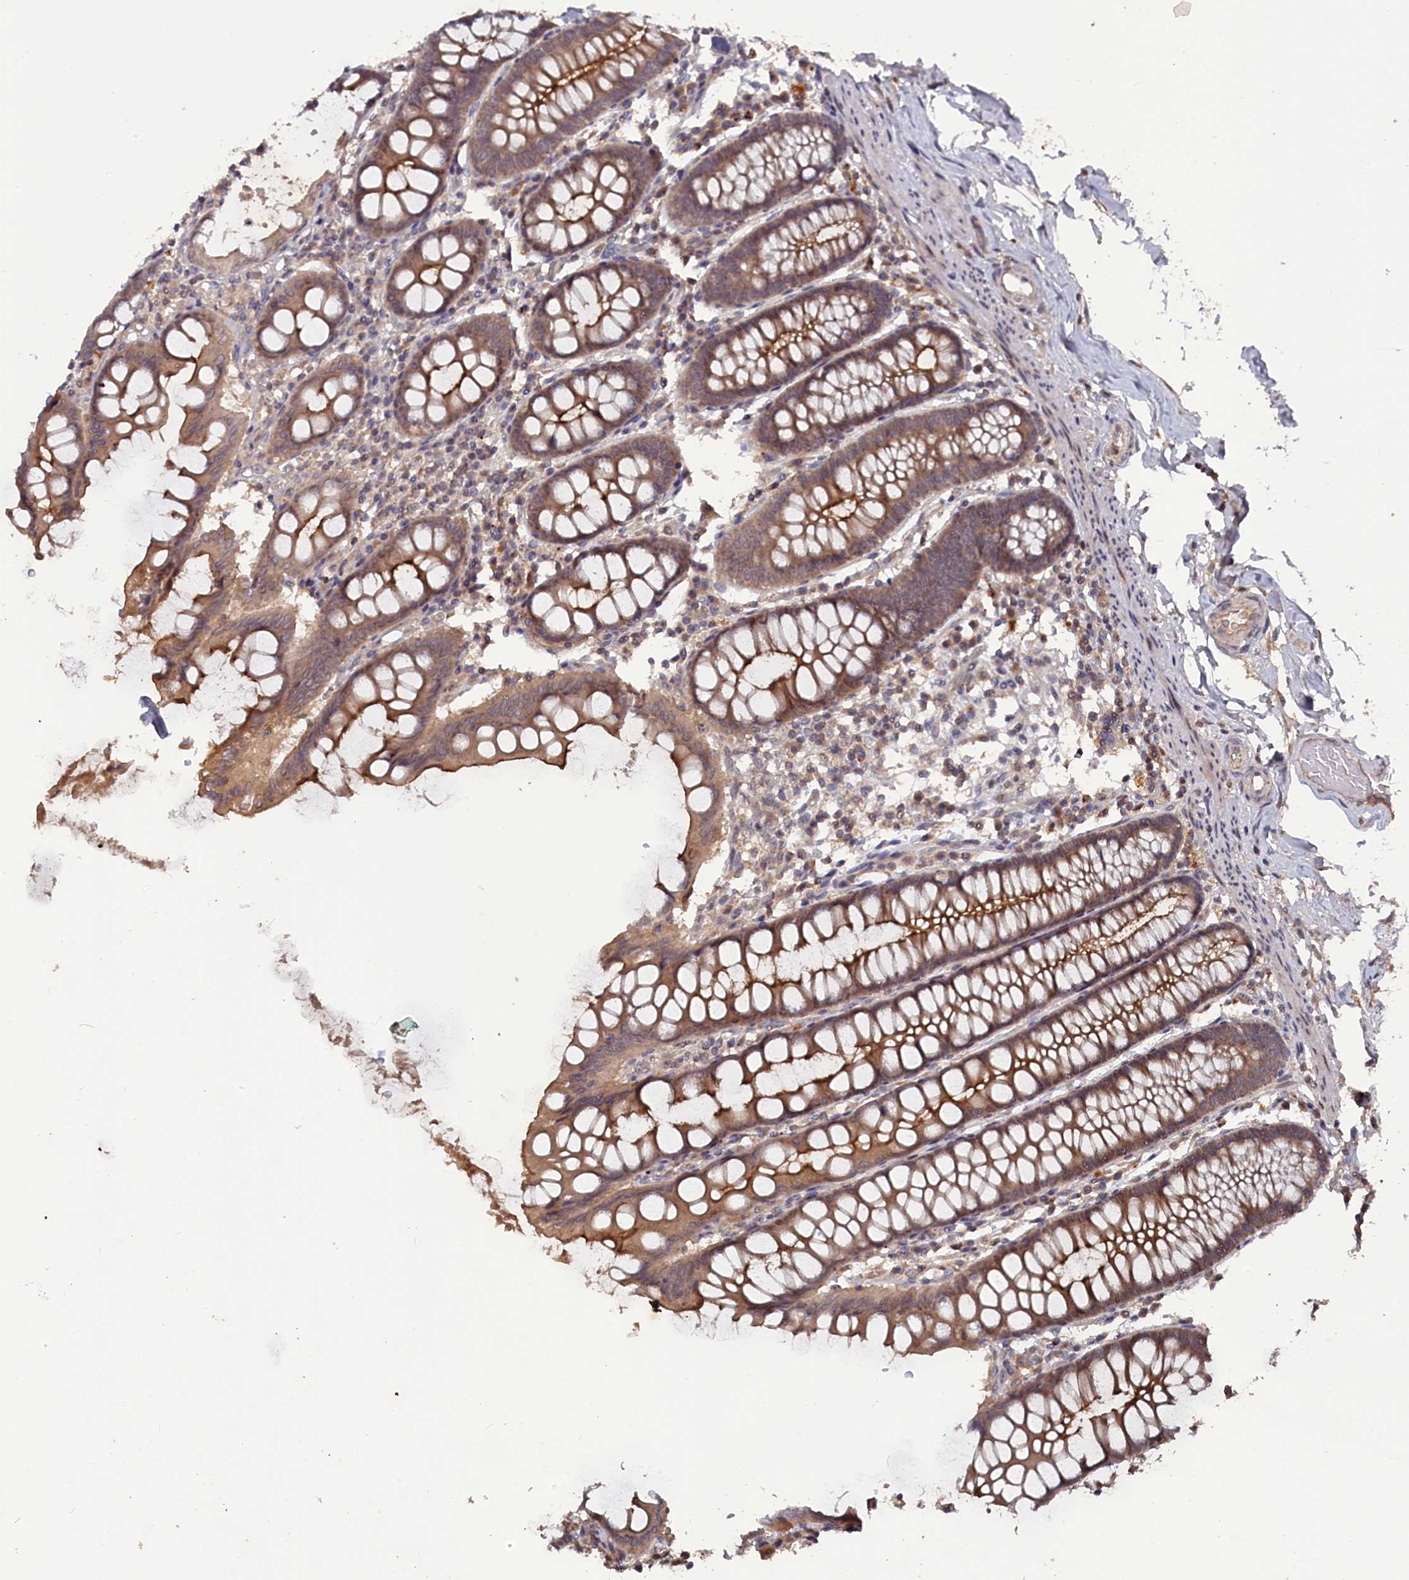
{"staining": {"intensity": "moderate", "quantity": ">75%", "location": "cytoplasmic/membranous"}, "tissue": "colon", "cell_type": "Endothelial cells", "image_type": "normal", "snomed": [{"axis": "morphology", "description": "Normal tissue, NOS"}, {"axis": "topography", "description": "Colon"}], "caption": "Brown immunohistochemical staining in unremarkable human colon shows moderate cytoplasmic/membranous staining in about >75% of endothelial cells.", "gene": "TMC5", "patient": {"sex": "female", "age": 79}}